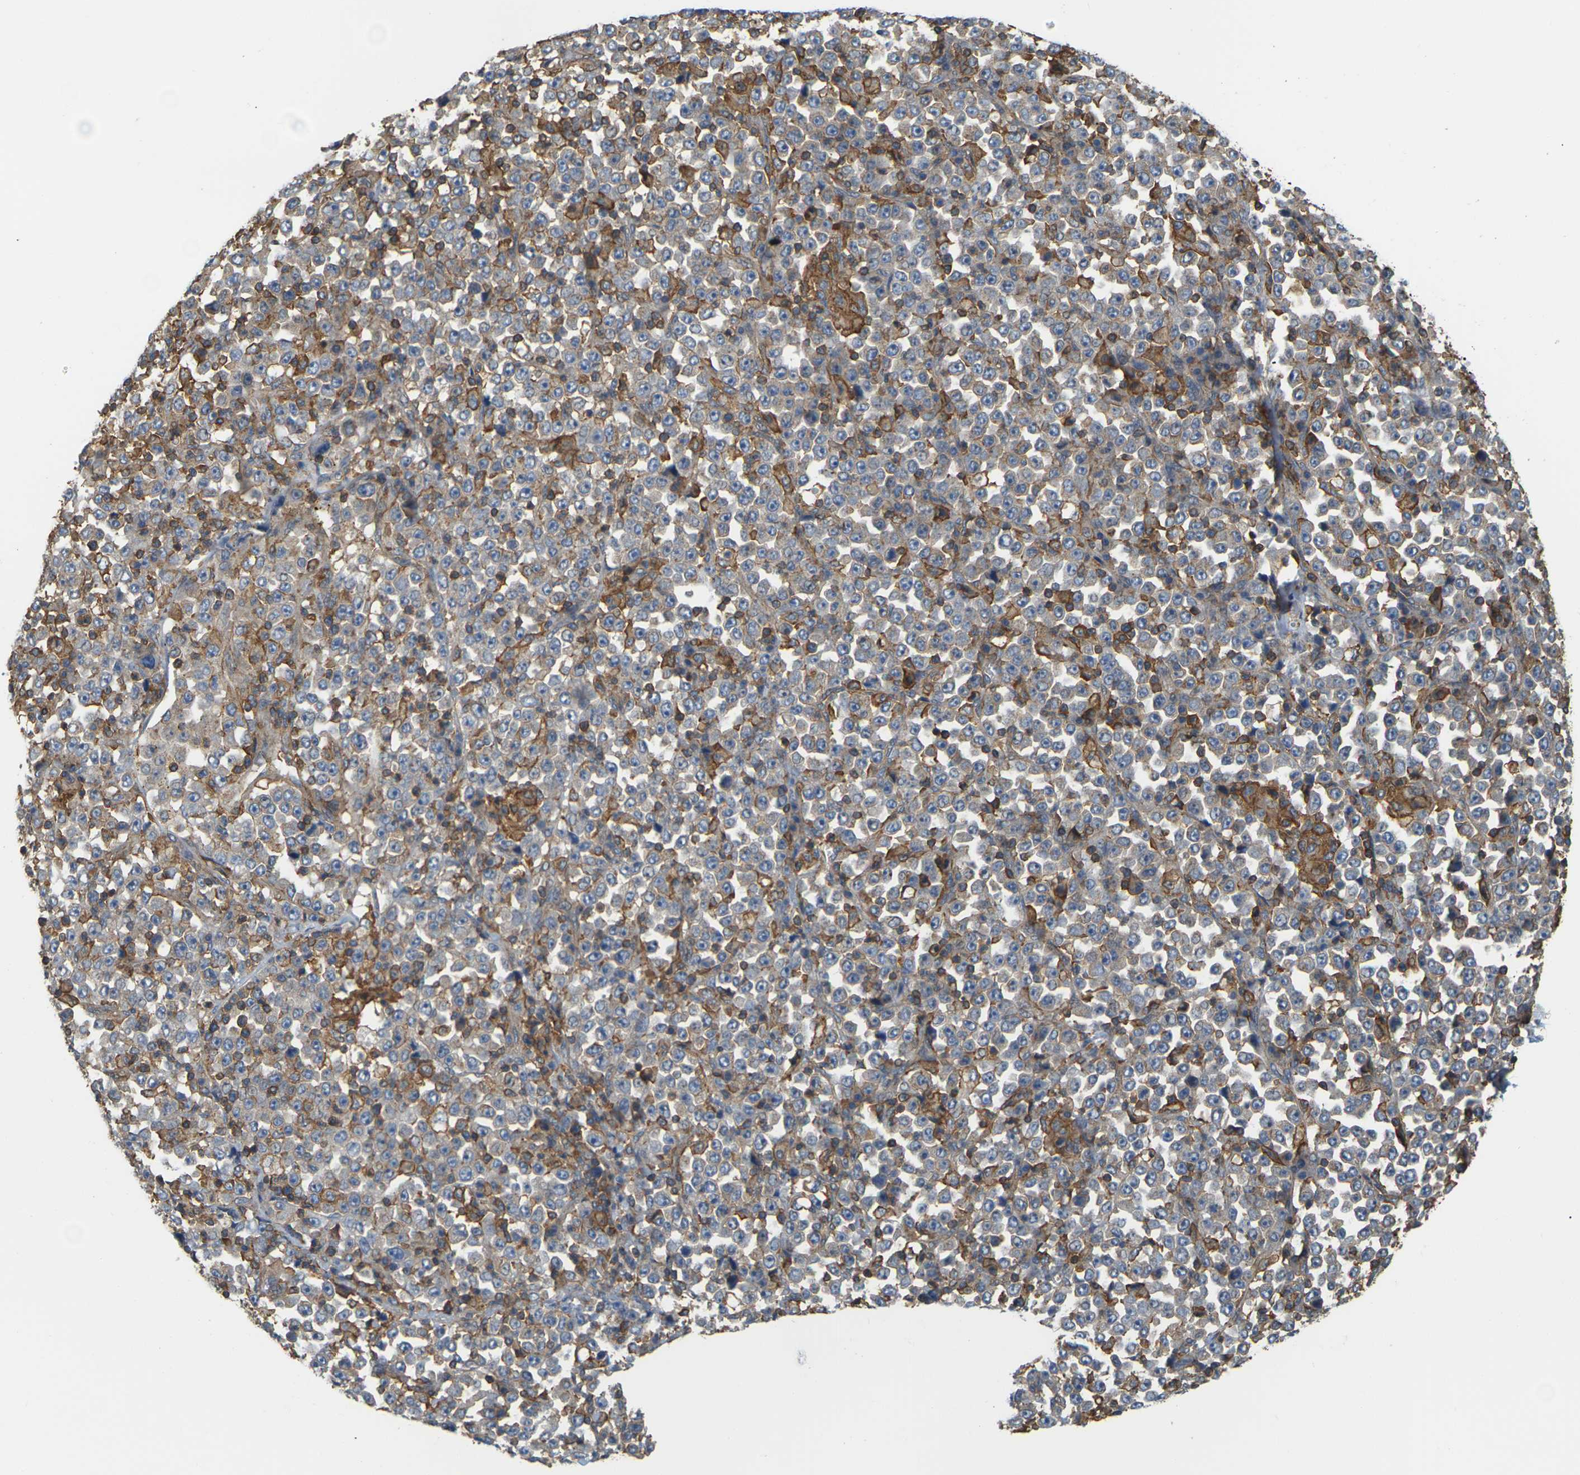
{"staining": {"intensity": "negative", "quantity": "none", "location": "none"}, "tissue": "stomach cancer", "cell_type": "Tumor cells", "image_type": "cancer", "snomed": [{"axis": "morphology", "description": "Normal tissue, NOS"}, {"axis": "morphology", "description": "Adenocarcinoma, NOS"}, {"axis": "topography", "description": "Stomach, upper"}, {"axis": "topography", "description": "Stomach"}], "caption": "This is a photomicrograph of immunohistochemistry (IHC) staining of adenocarcinoma (stomach), which shows no staining in tumor cells. The staining is performed using DAB (3,3'-diaminobenzidine) brown chromogen with nuclei counter-stained in using hematoxylin.", "gene": "IQGAP1", "patient": {"sex": "male", "age": 59}}